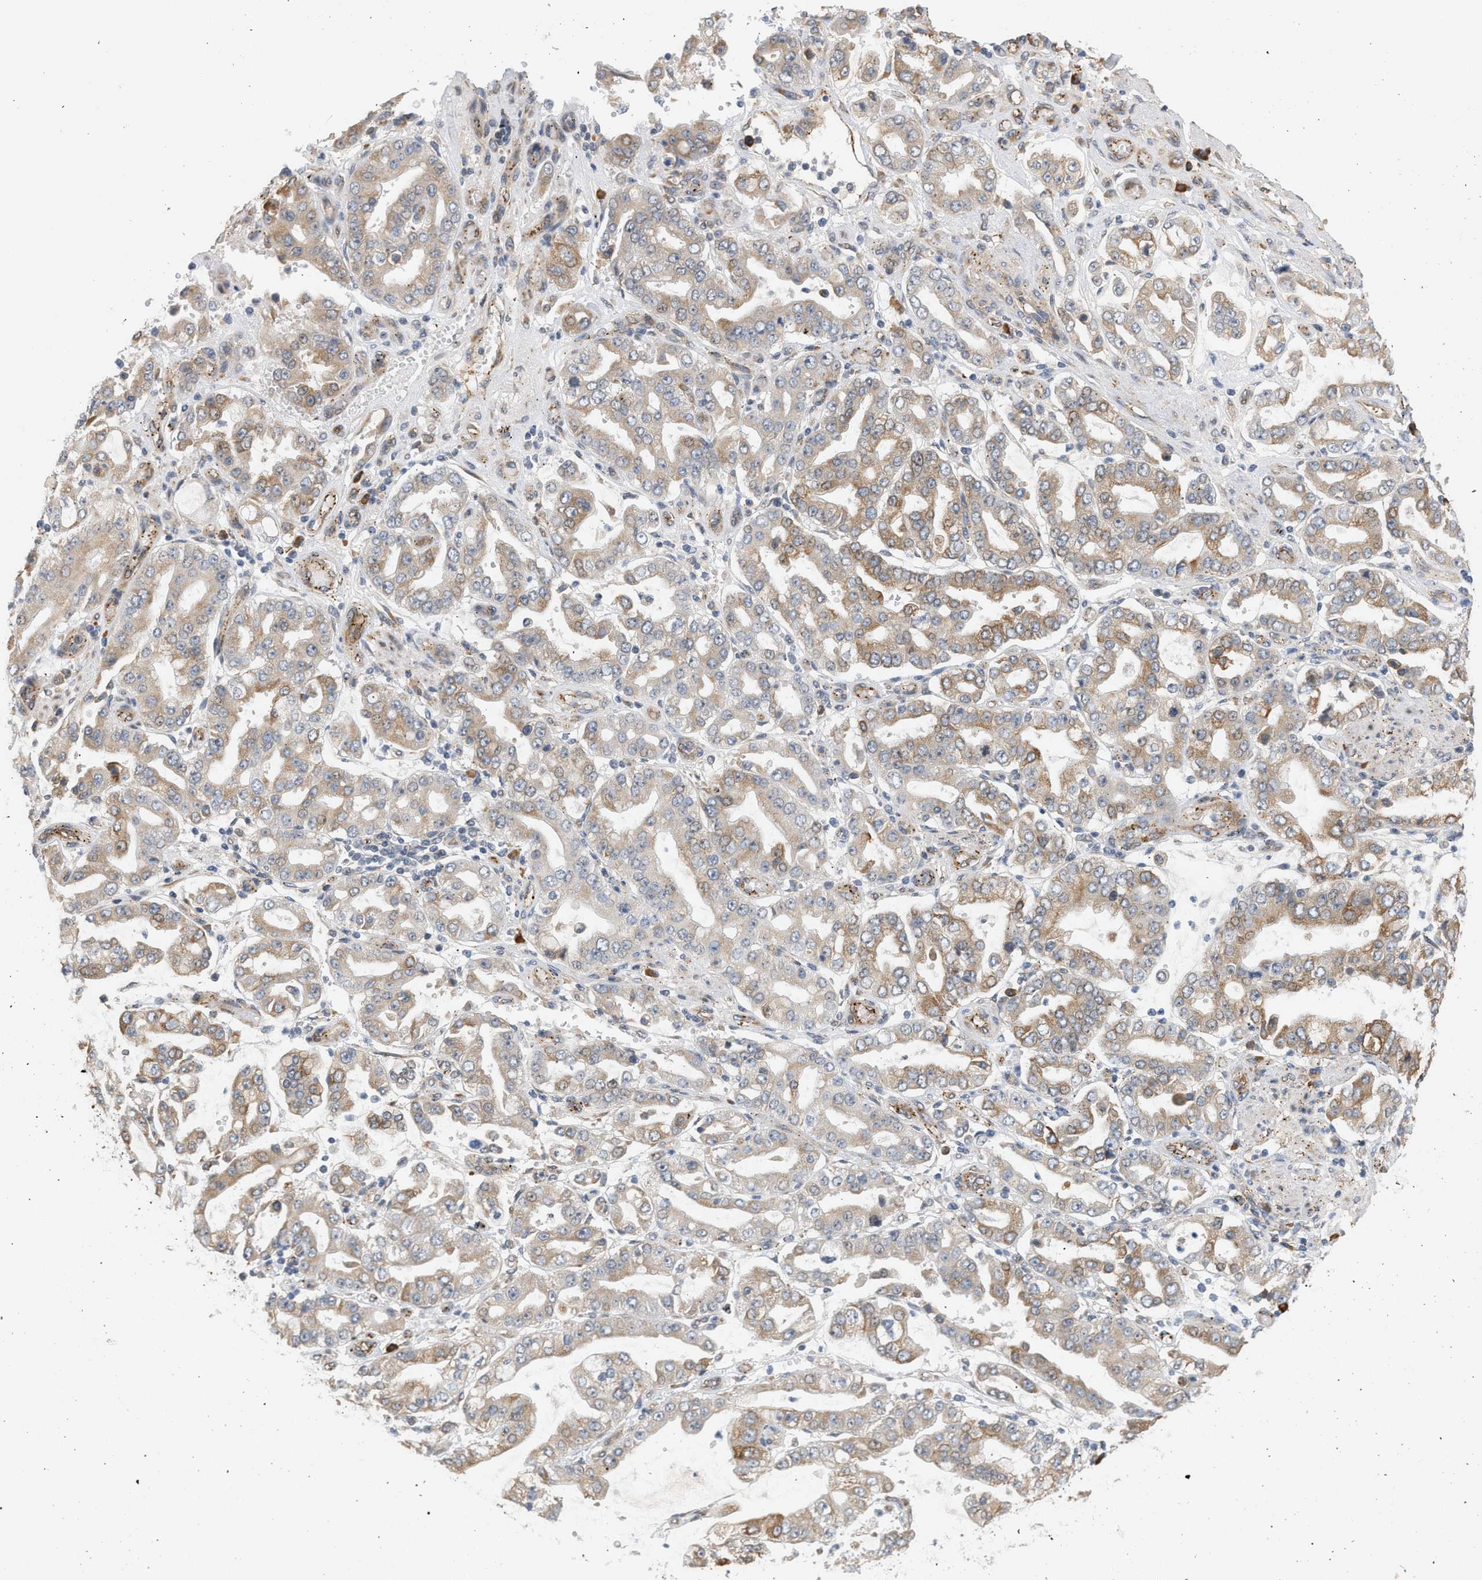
{"staining": {"intensity": "moderate", "quantity": ">75%", "location": "cytoplasmic/membranous"}, "tissue": "stomach cancer", "cell_type": "Tumor cells", "image_type": "cancer", "snomed": [{"axis": "morphology", "description": "Adenocarcinoma, NOS"}, {"axis": "topography", "description": "Stomach"}], "caption": "Immunohistochemistry staining of stomach adenocarcinoma, which demonstrates medium levels of moderate cytoplasmic/membranous positivity in about >75% of tumor cells indicating moderate cytoplasmic/membranous protein expression. The staining was performed using DAB (3,3'-diaminobenzidine) (brown) for protein detection and nuclei were counterstained in hematoxylin (blue).", "gene": "SVOP", "patient": {"sex": "male", "age": 76}}